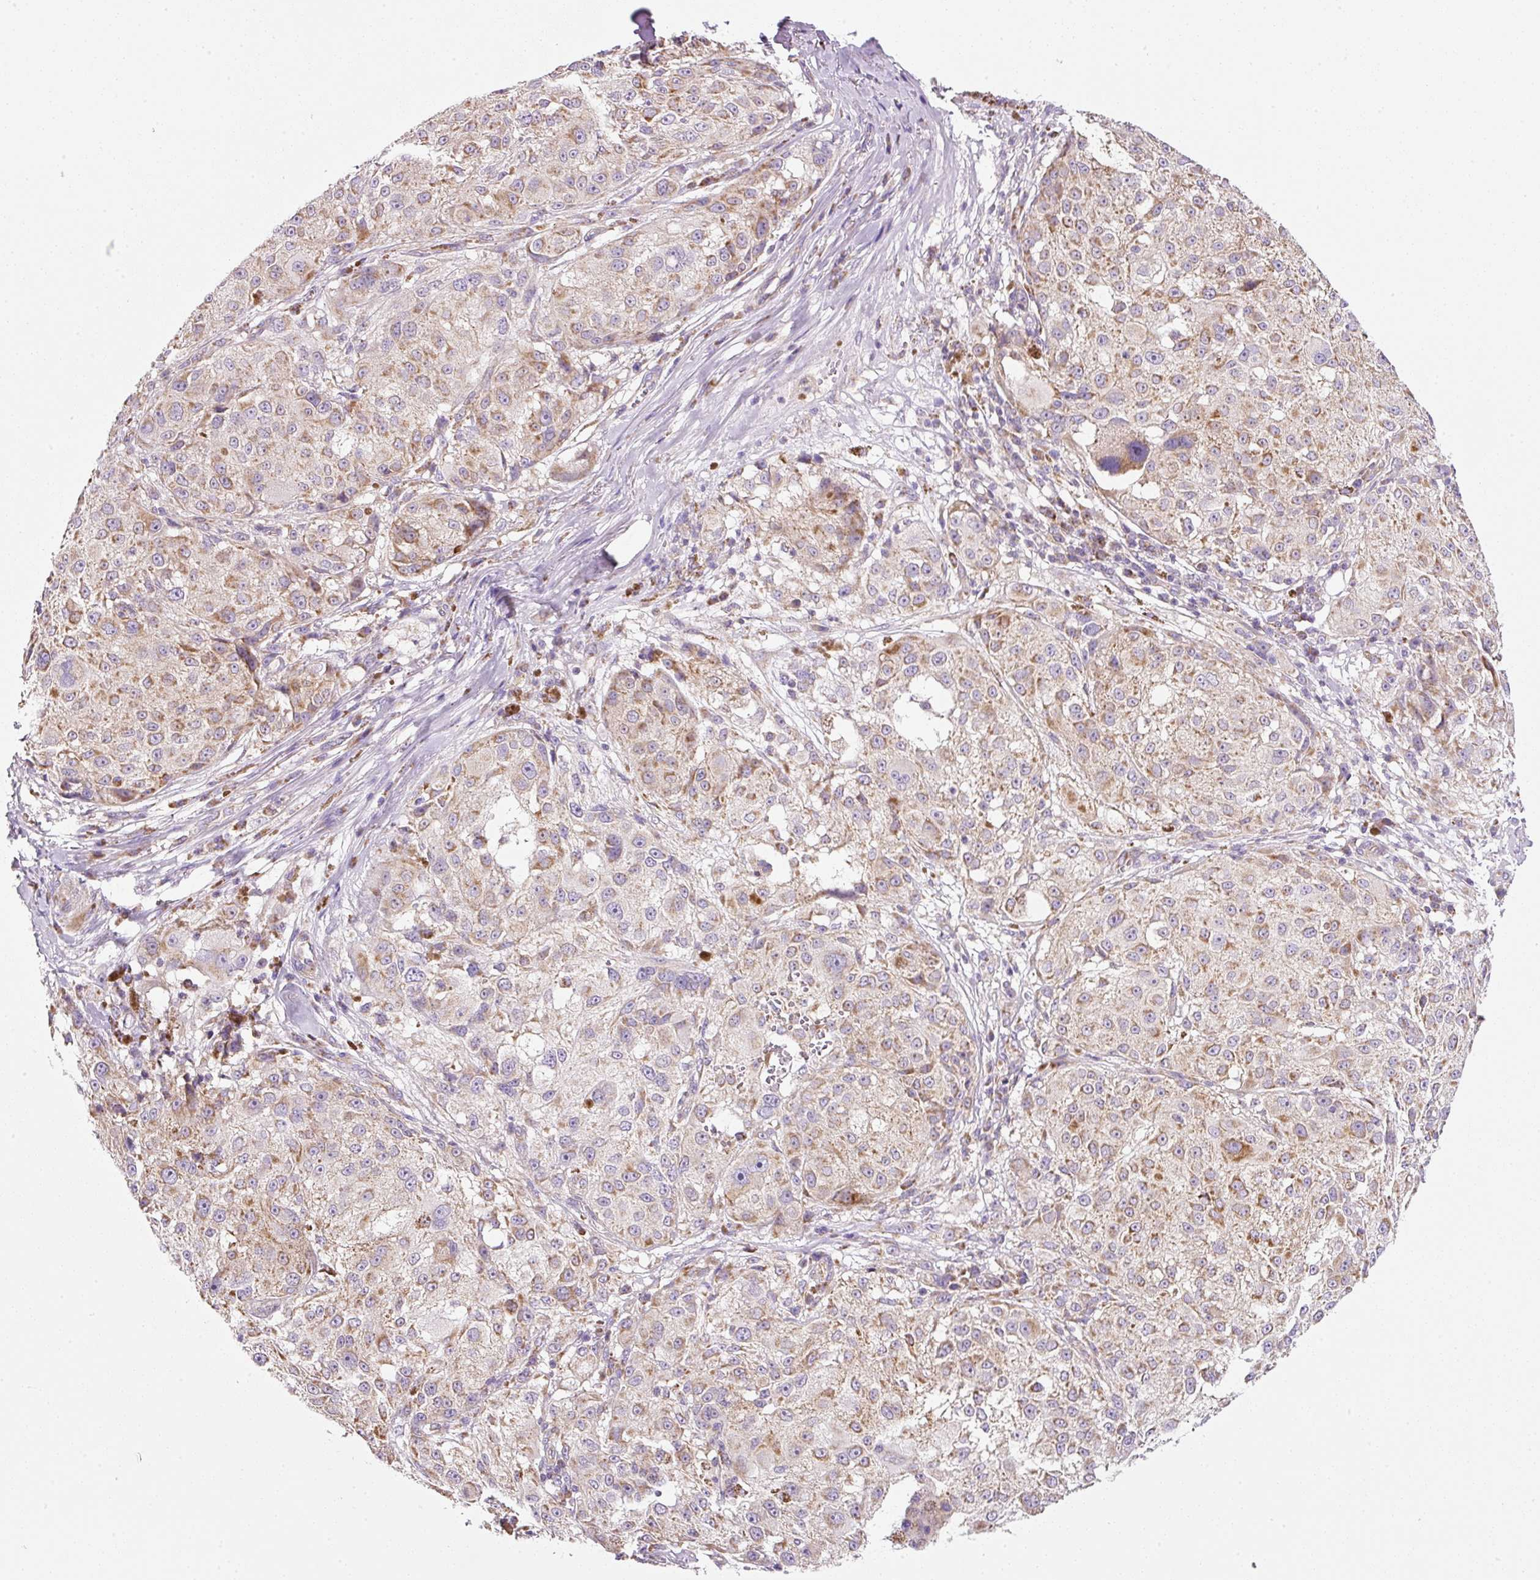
{"staining": {"intensity": "moderate", "quantity": ">75%", "location": "cytoplasmic/membranous"}, "tissue": "melanoma", "cell_type": "Tumor cells", "image_type": "cancer", "snomed": [{"axis": "morphology", "description": "Necrosis, NOS"}, {"axis": "morphology", "description": "Malignant melanoma, NOS"}, {"axis": "topography", "description": "Skin"}], "caption": "Immunohistochemical staining of melanoma reveals medium levels of moderate cytoplasmic/membranous staining in about >75% of tumor cells. The staining was performed using DAB (3,3'-diaminobenzidine), with brown indicating positive protein expression. Nuclei are stained blue with hematoxylin.", "gene": "NDUFA1", "patient": {"sex": "female", "age": 87}}